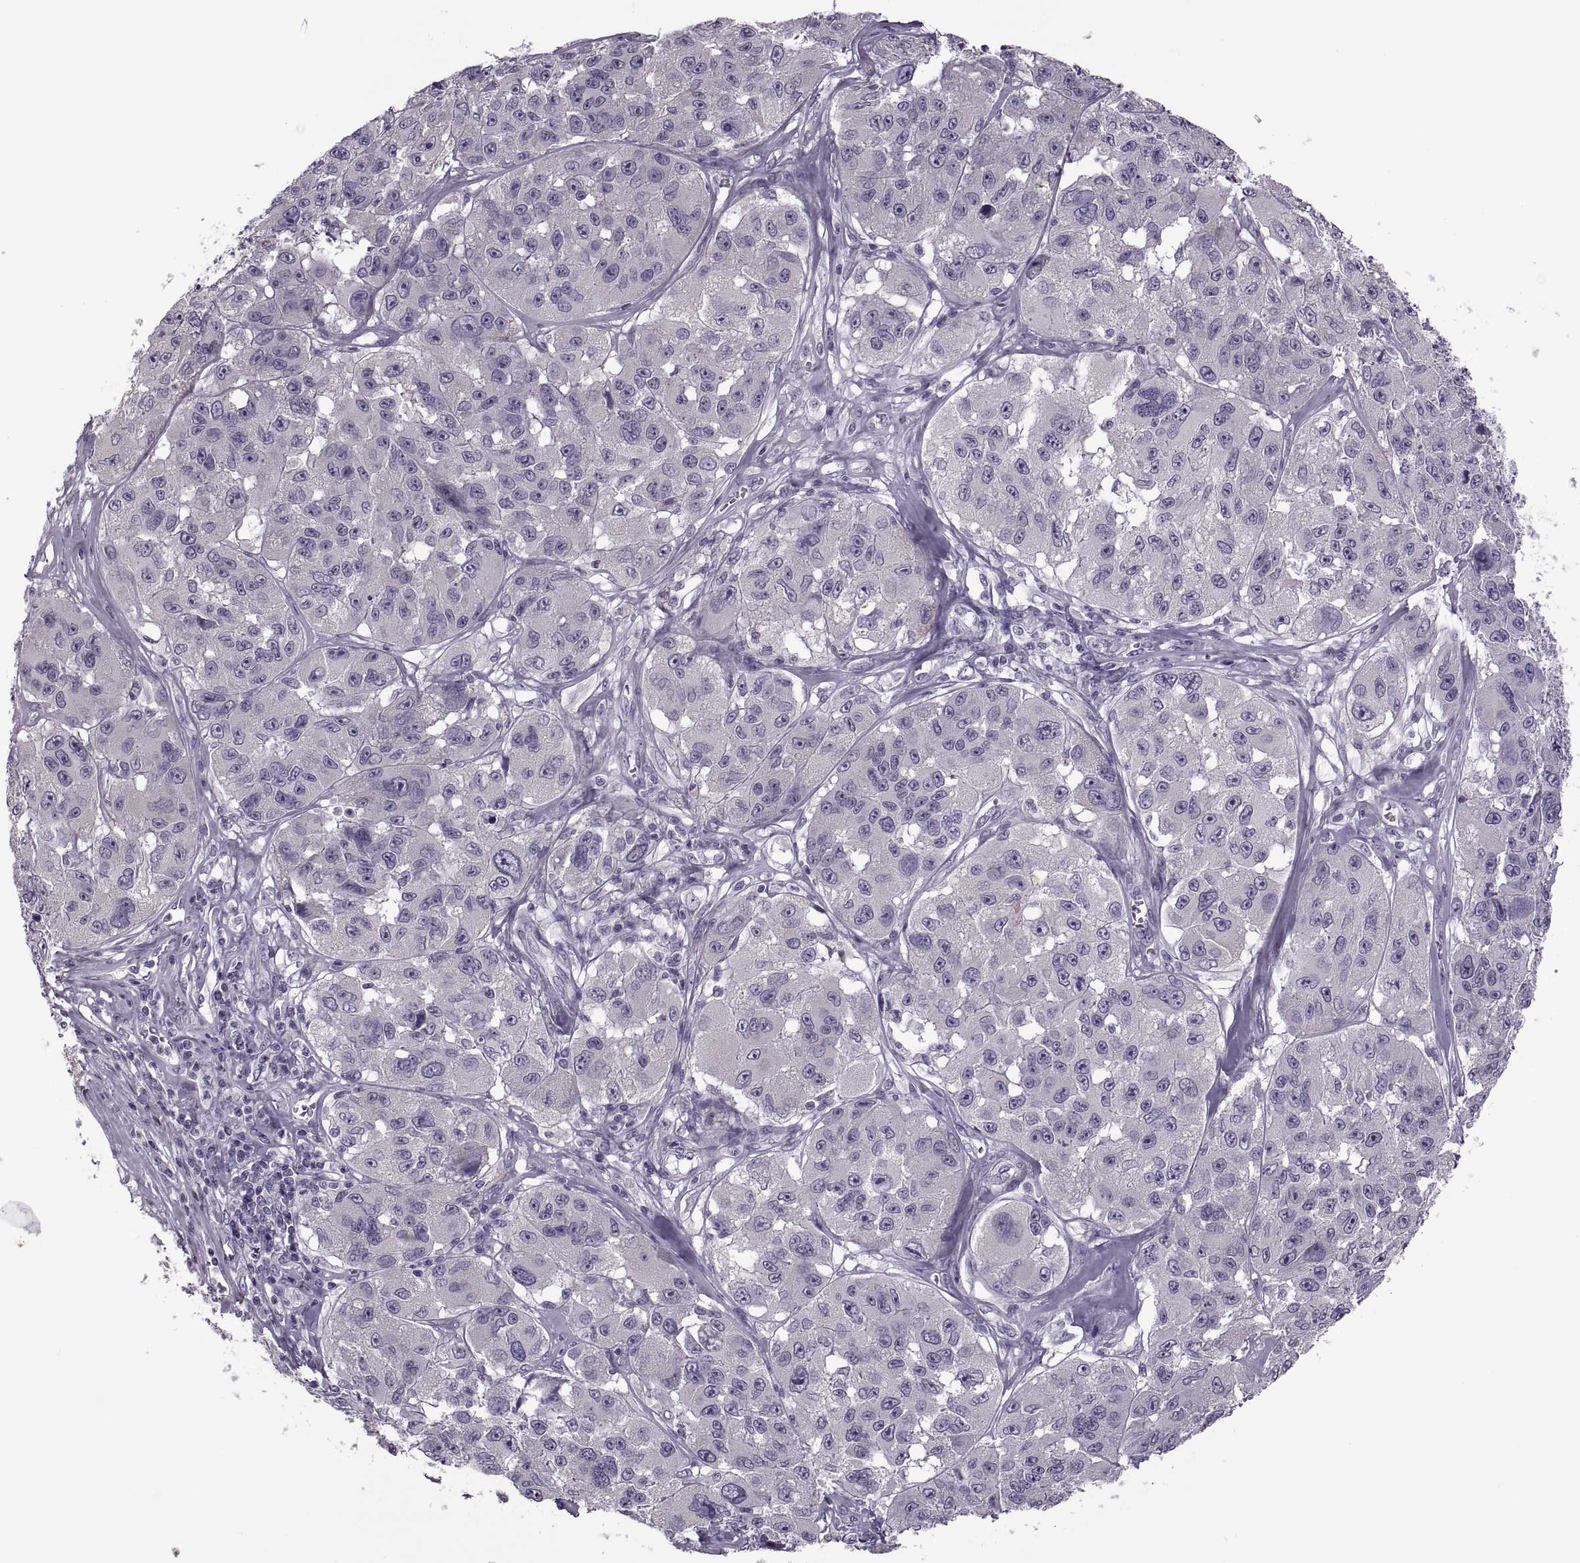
{"staining": {"intensity": "negative", "quantity": "none", "location": "none"}, "tissue": "melanoma", "cell_type": "Tumor cells", "image_type": "cancer", "snomed": [{"axis": "morphology", "description": "Malignant melanoma, NOS"}, {"axis": "topography", "description": "Skin"}], "caption": "The histopathology image demonstrates no staining of tumor cells in malignant melanoma. (DAB (3,3'-diaminobenzidine) immunohistochemistry, high magnification).", "gene": "PRSS54", "patient": {"sex": "female", "age": 66}}